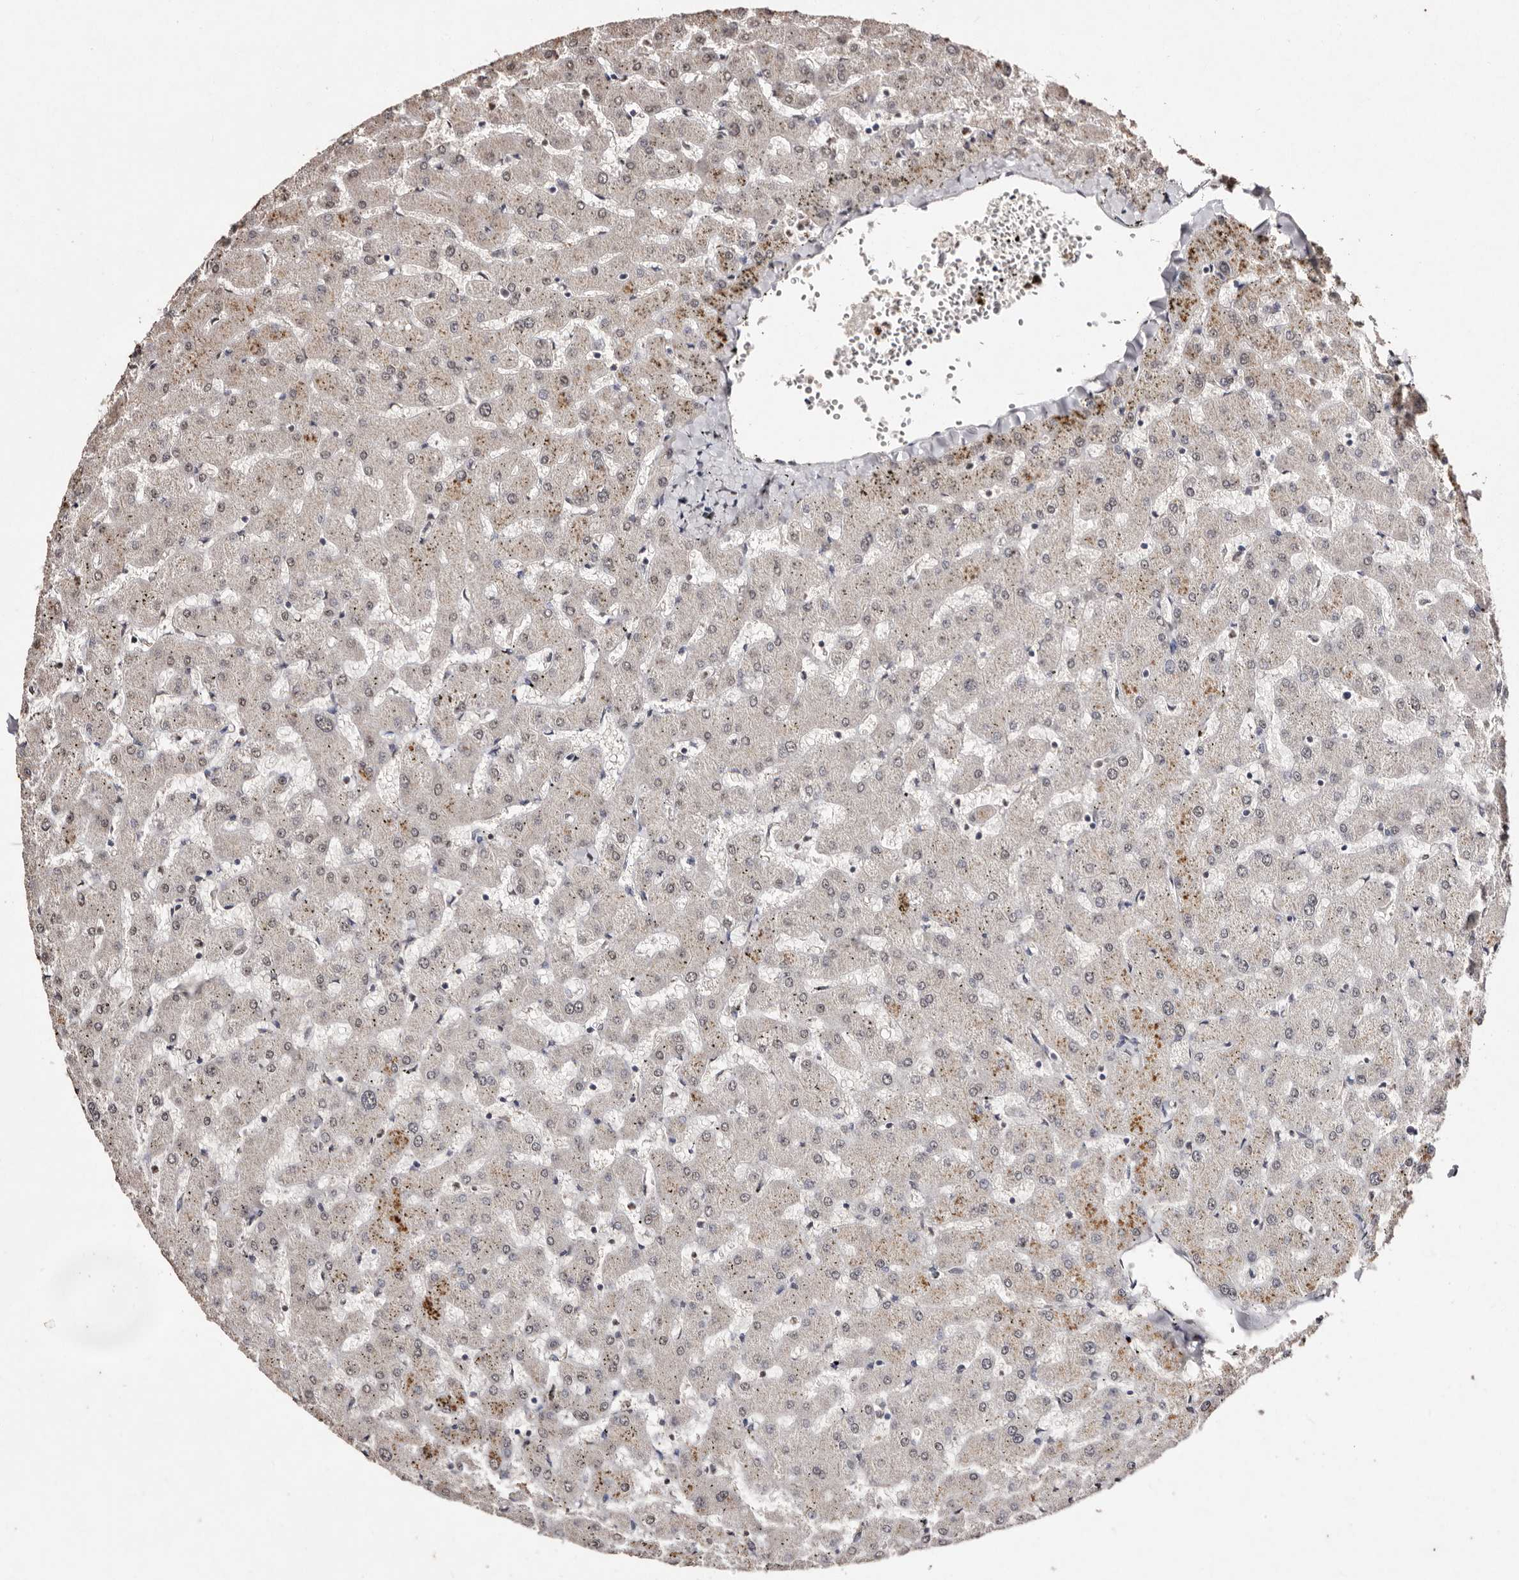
{"staining": {"intensity": "negative", "quantity": "none", "location": "none"}, "tissue": "liver", "cell_type": "Cholangiocytes", "image_type": "normal", "snomed": [{"axis": "morphology", "description": "Normal tissue, NOS"}, {"axis": "topography", "description": "Liver"}], "caption": "Immunohistochemistry (IHC) of unremarkable human liver shows no expression in cholangiocytes.", "gene": "ERBB4", "patient": {"sex": "female", "age": 63}}